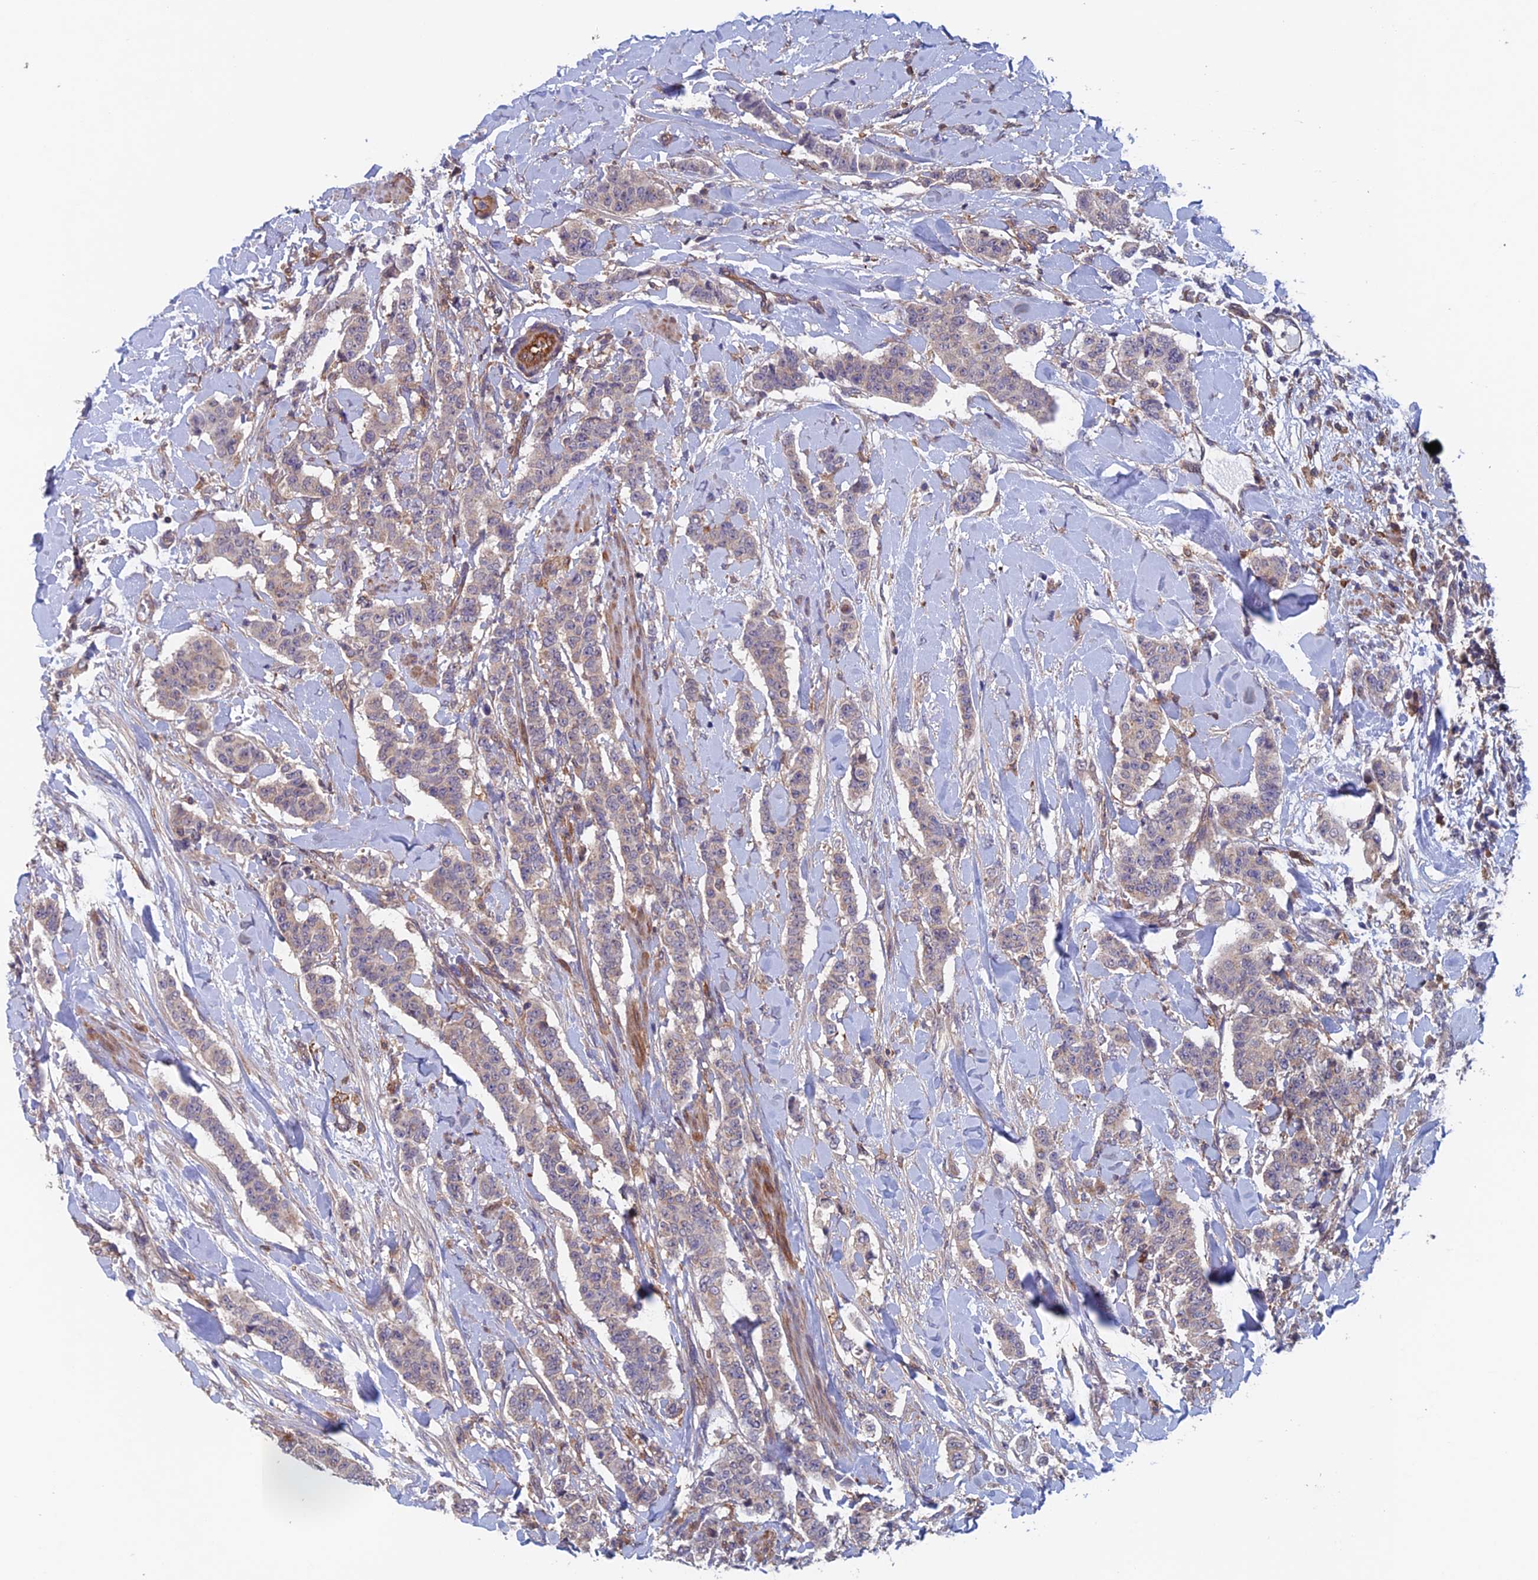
{"staining": {"intensity": "negative", "quantity": "none", "location": "none"}, "tissue": "breast cancer", "cell_type": "Tumor cells", "image_type": "cancer", "snomed": [{"axis": "morphology", "description": "Duct carcinoma"}, {"axis": "topography", "description": "Breast"}], "caption": "This is an immunohistochemistry image of human infiltrating ductal carcinoma (breast). There is no expression in tumor cells.", "gene": "NUDT16L1", "patient": {"sex": "female", "age": 40}}